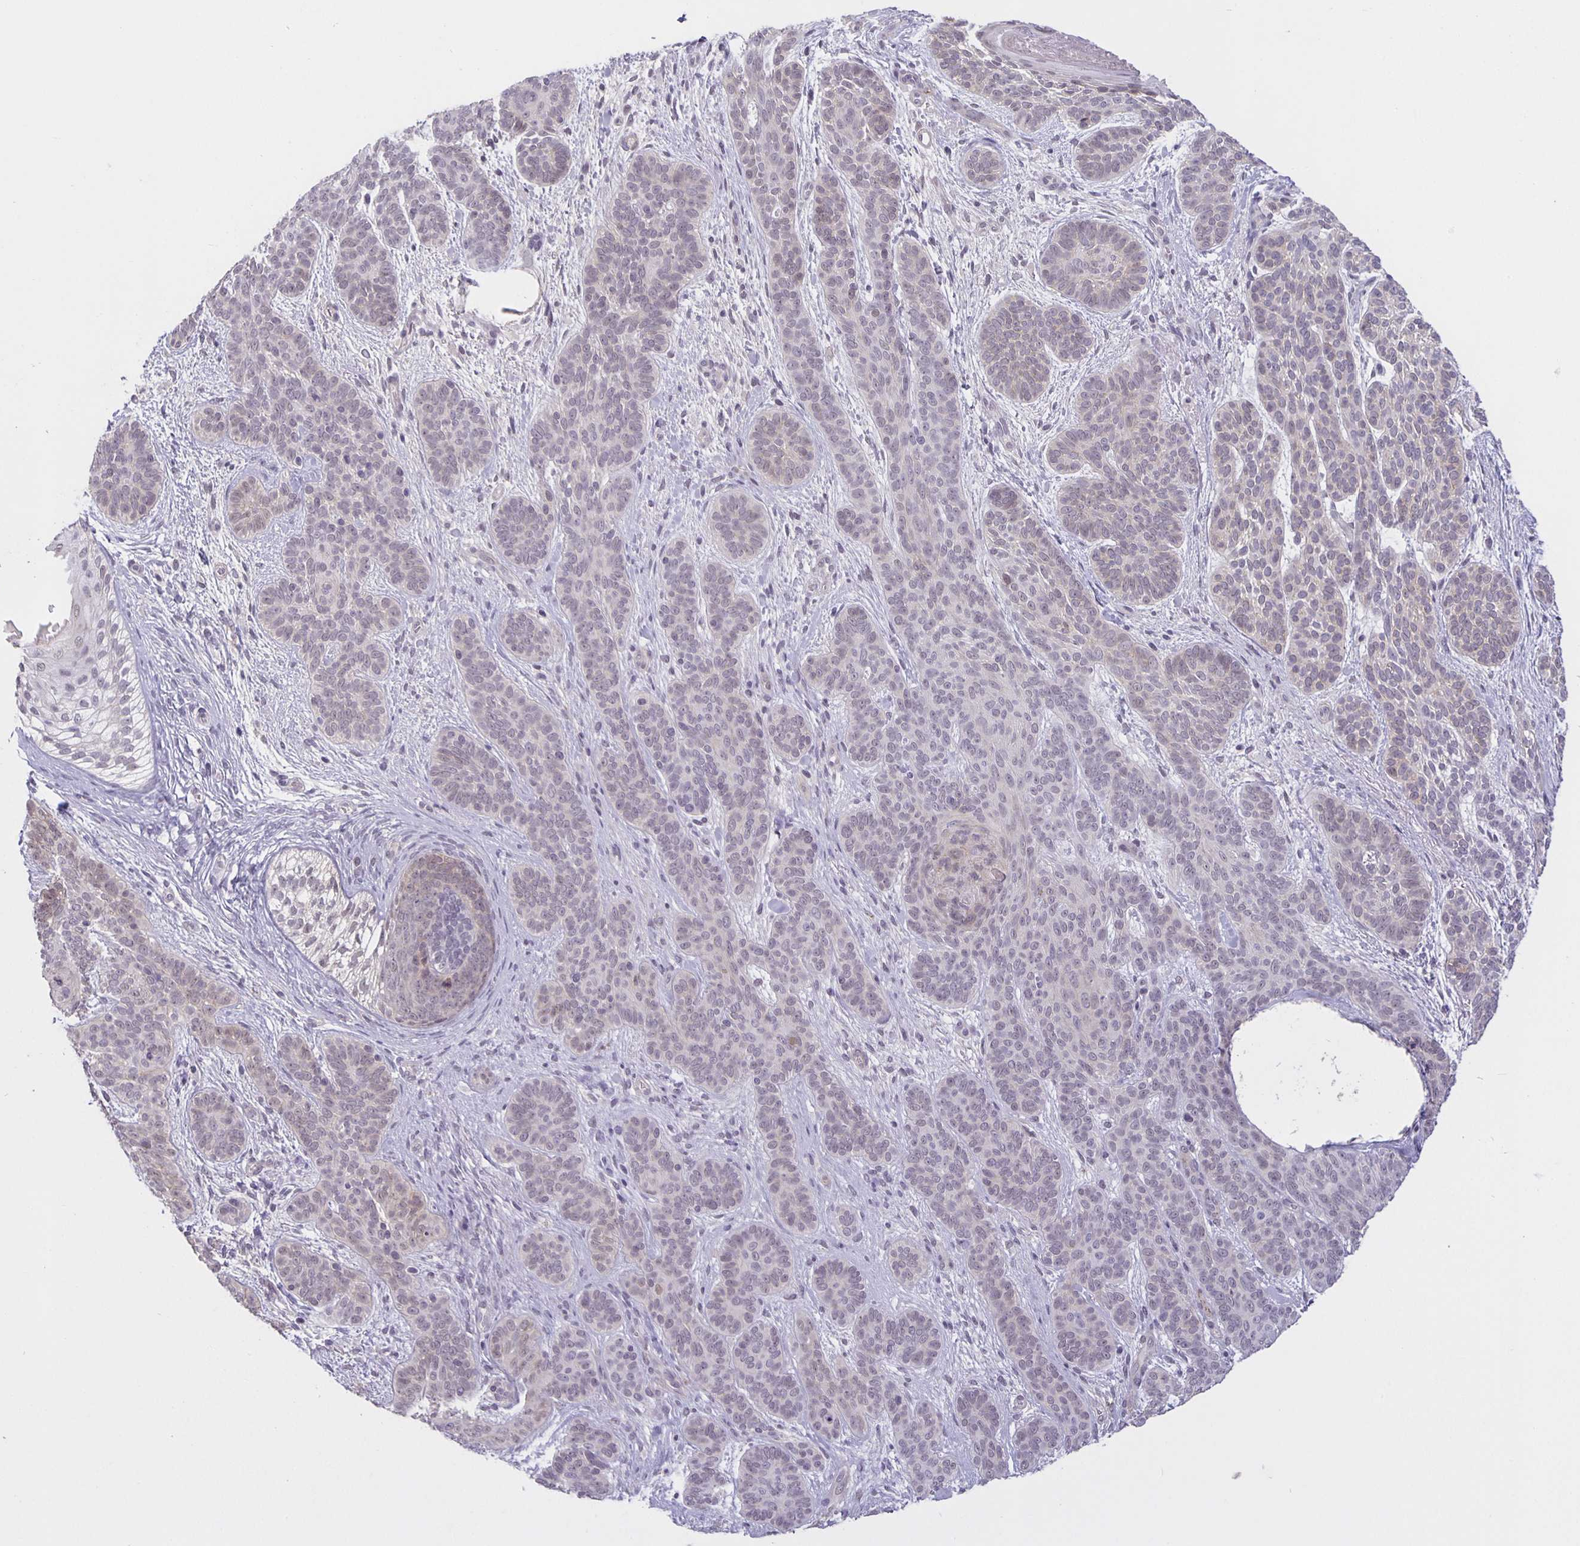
{"staining": {"intensity": "negative", "quantity": "none", "location": "none"}, "tissue": "skin cancer", "cell_type": "Tumor cells", "image_type": "cancer", "snomed": [{"axis": "morphology", "description": "Basal cell carcinoma"}, {"axis": "topography", "description": "Skin"}], "caption": "An immunohistochemistry (IHC) image of skin cancer is shown. There is no staining in tumor cells of skin cancer.", "gene": "ARVCF", "patient": {"sex": "female", "age": 82}}